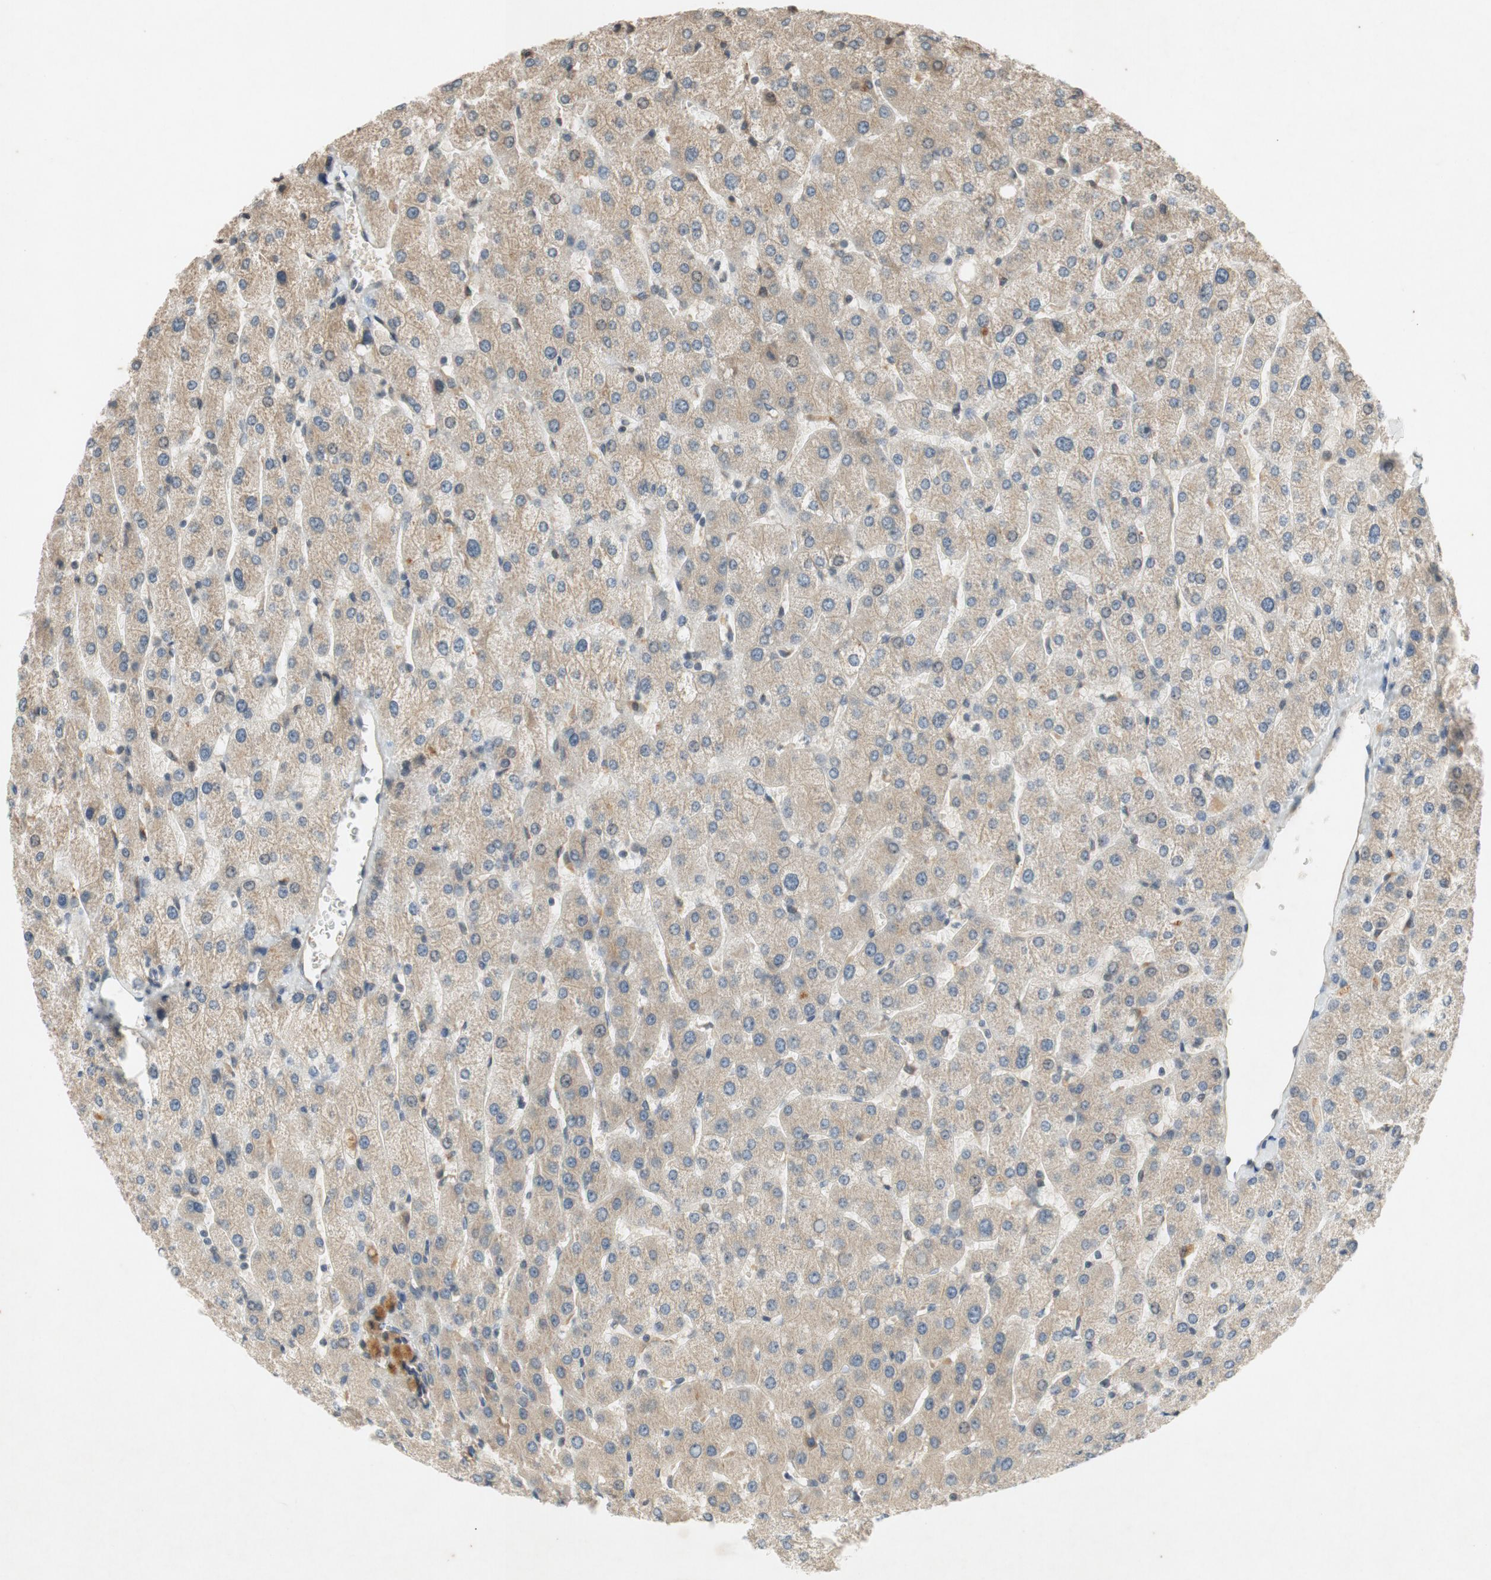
{"staining": {"intensity": "moderate", "quantity": ">75%", "location": "cytoplasmic/membranous"}, "tissue": "liver", "cell_type": "Cholangiocytes", "image_type": "normal", "snomed": [{"axis": "morphology", "description": "Normal tissue, NOS"}, {"axis": "topography", "description": "Liver"}], "caption": "Liver was stained to show a protein in brown. There is medium levels of moderate cytoplasmic/membranous positivity in about >75% of cholangiocytes. (Brightfield microscopy of DAB IHC at high magnification).", "gene": "ATP2C1", "patient": {"sex": "male", "age": 55}}